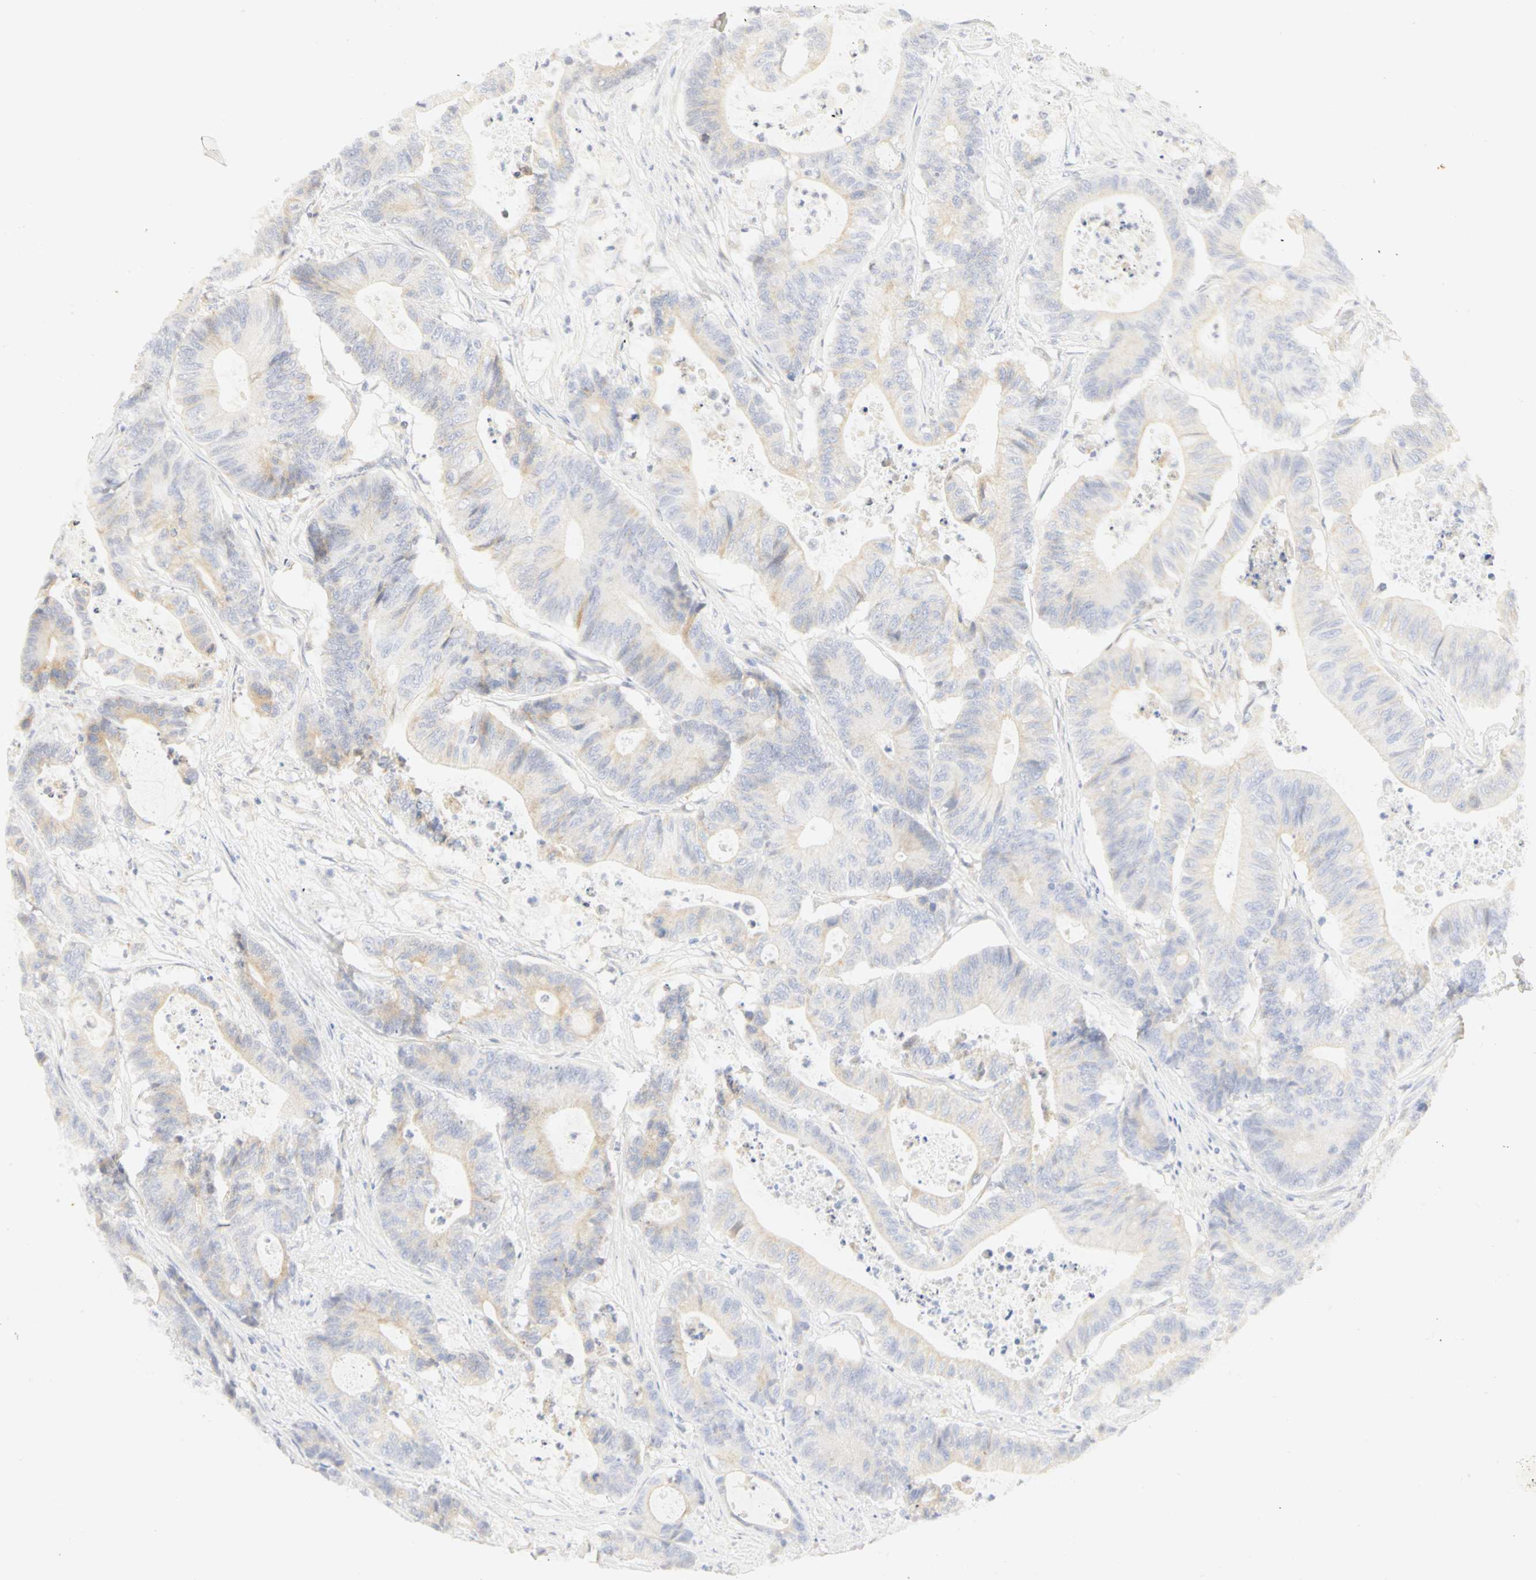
{"staining": {"intensity": "weak", "quantity": "25%-75%", "location": "cytoplasmic/membranous"}, "tissue": "colorectal cancer", "cell_type": "Tumor cells", "image_type": "cancer", "snomed": [{"axis": "morphology", "description": "Adenocarcinoma, NOS"}, {"axis": "topography", "description": "Colon"}], "caption": "Human colorectal cancer (adenocarcinoma) stained with a protein marker exhibits weak staining in tumor cells.", "gene": "GNRH2", "patient": {"sex": "female", "age": 84}}